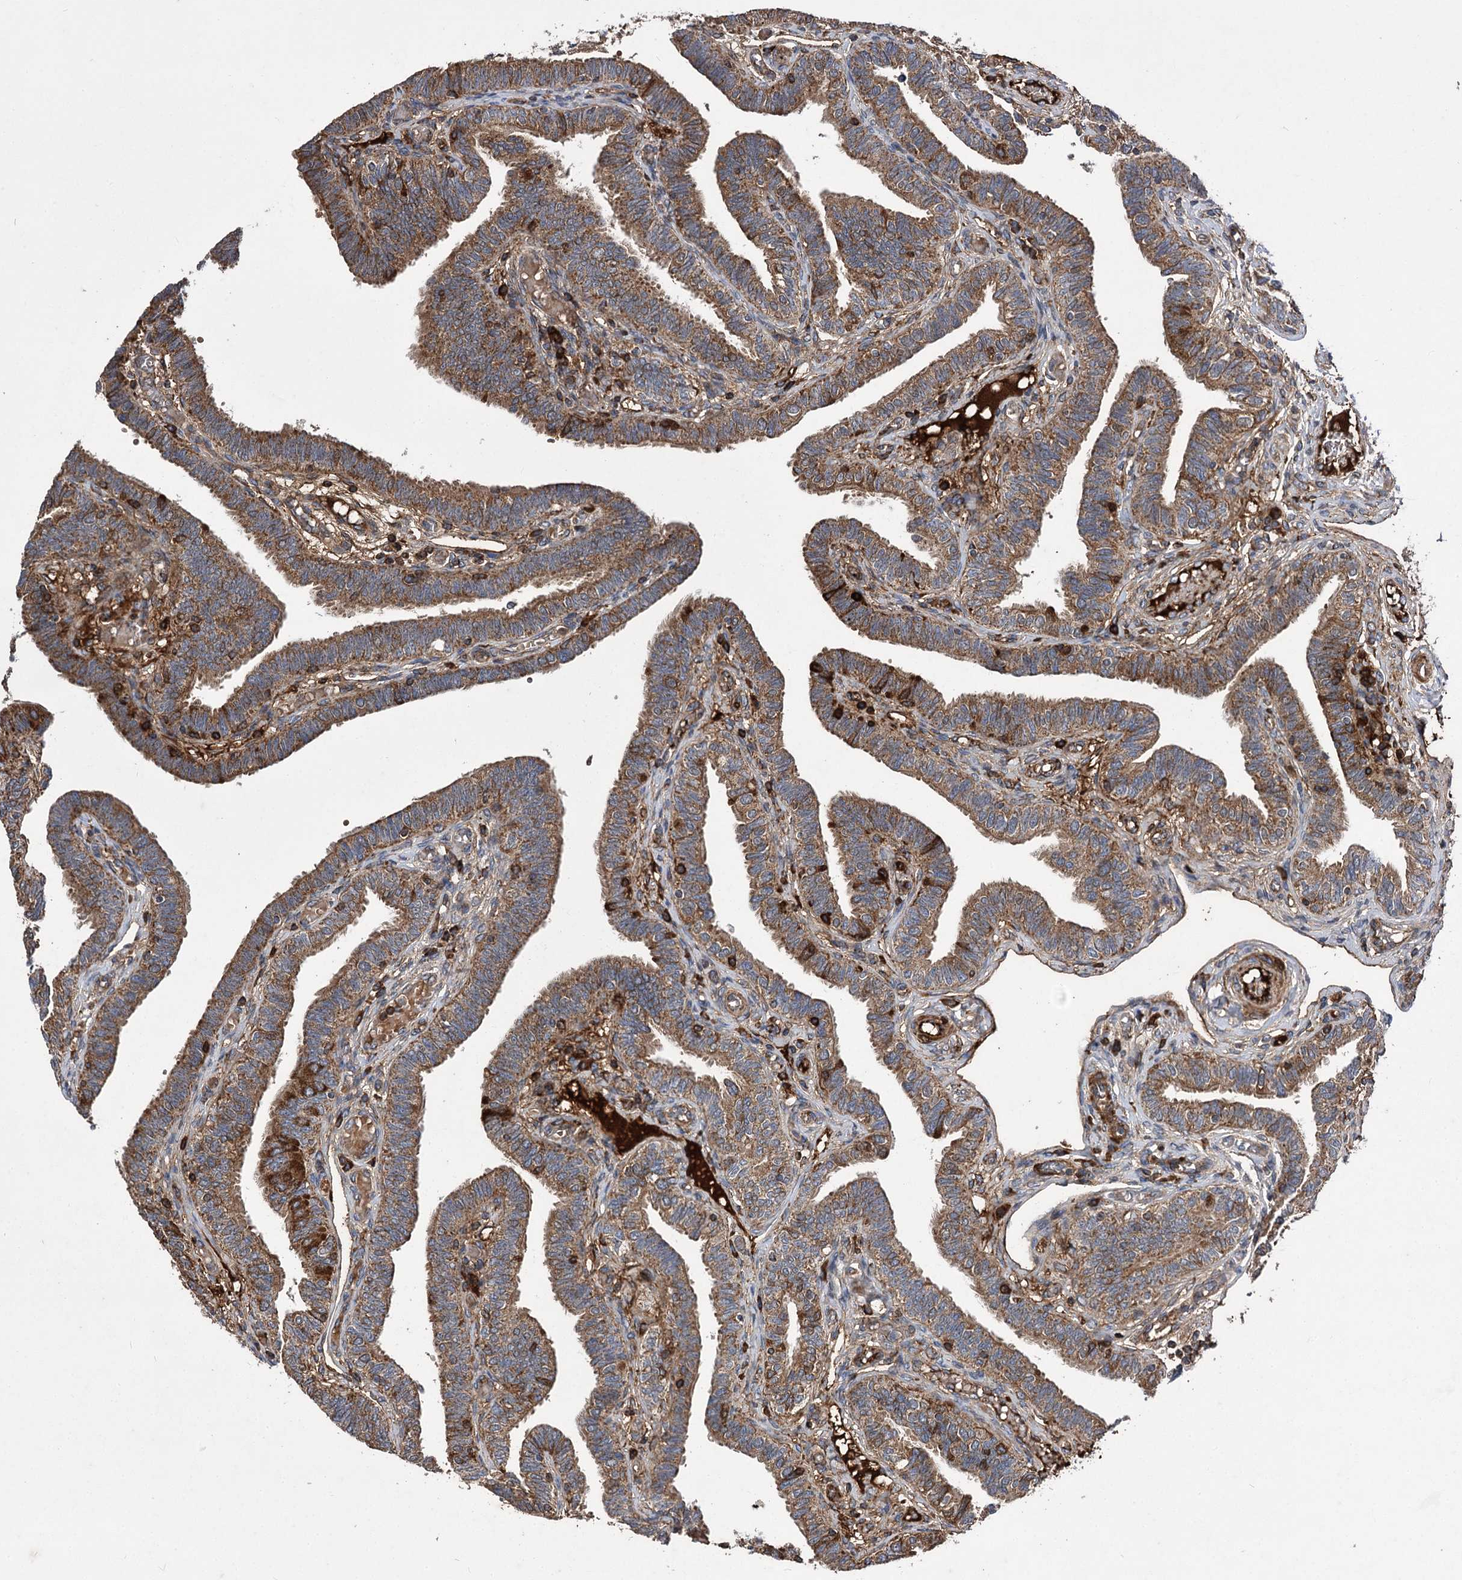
{"staining": {"intensity": "strong", "quantity": ">75%", "location": "cytoplasmic/membranous"}, "tissue": "fallopian tube", "cell_type": "Glandular cells", "image_type": "normal", "snomed": [{"axis": "morphology", "description": "Normal tissue, NOS"}, {"axis": "topography", "description": "Fallopian tube"}], "caption": "Brown immunohistochemical staining in benign fallopian tube demonstrates strong cytoplasmic/membranous positivity in approximately >75% of glandular cells.", "gene": "RASSF3", "patient": {"sex": "female", "age": 39}}